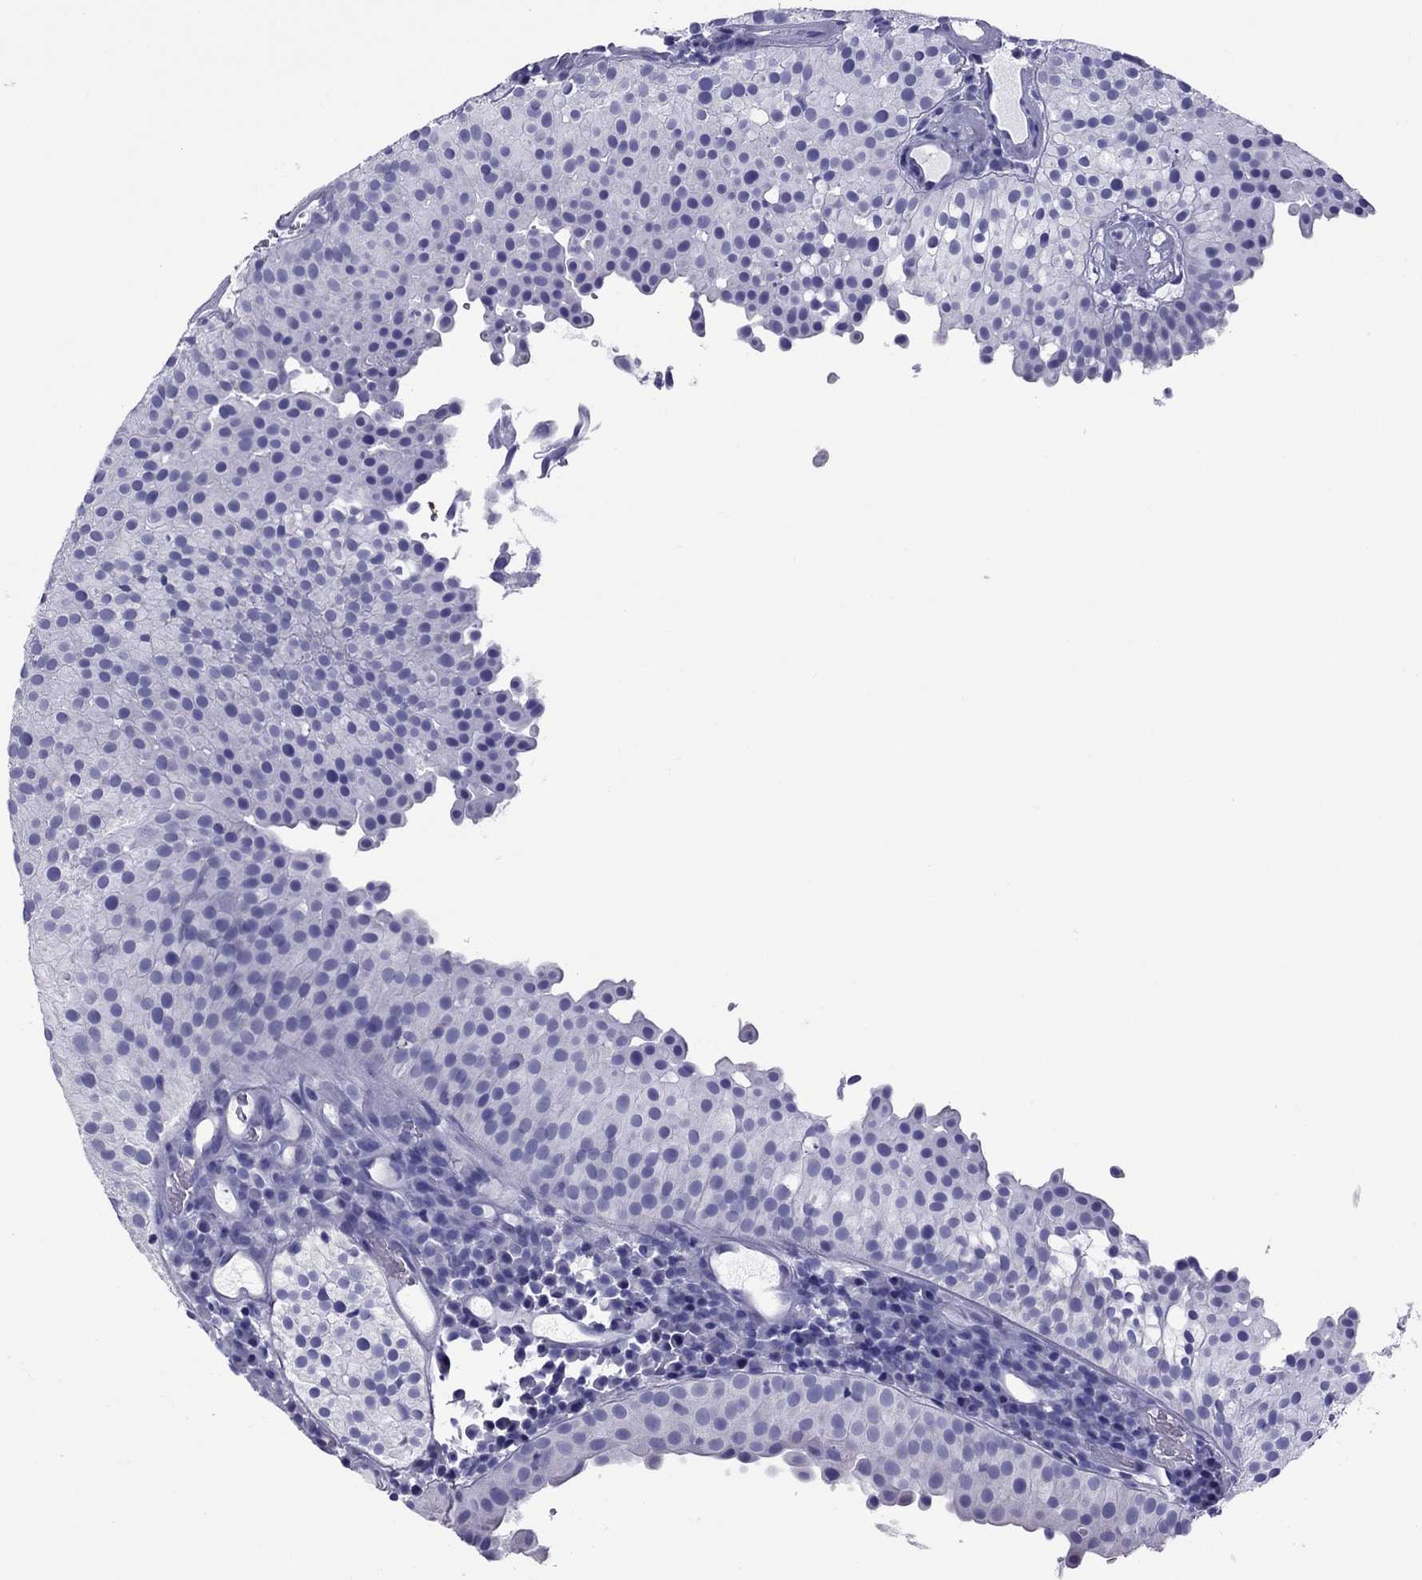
{"staining": {"intensity": "negative", "quantity": "none", "location": "none"}, "tissue": "urothelial cancer", "cell_type": "Tumor cells", "image_type": "cancer", "snomed": [{"axis": "morphology", "description": "Urothelial carcinoma, Low grade"}, {"axis": "topography", "description": "Urinary bladder"}], "caption": "High magnification brightfield microscopy of urothelial cancer stained with DAB (3,3'-diaminobenzidine) (brown) and counterstained with hematoxylin (blue): tumor cells show no significant positivity. (IHC, brightfield microscopy, high magnification).", "gene": "TTLL13", "patient": {"sex": "female", "age": 87}}